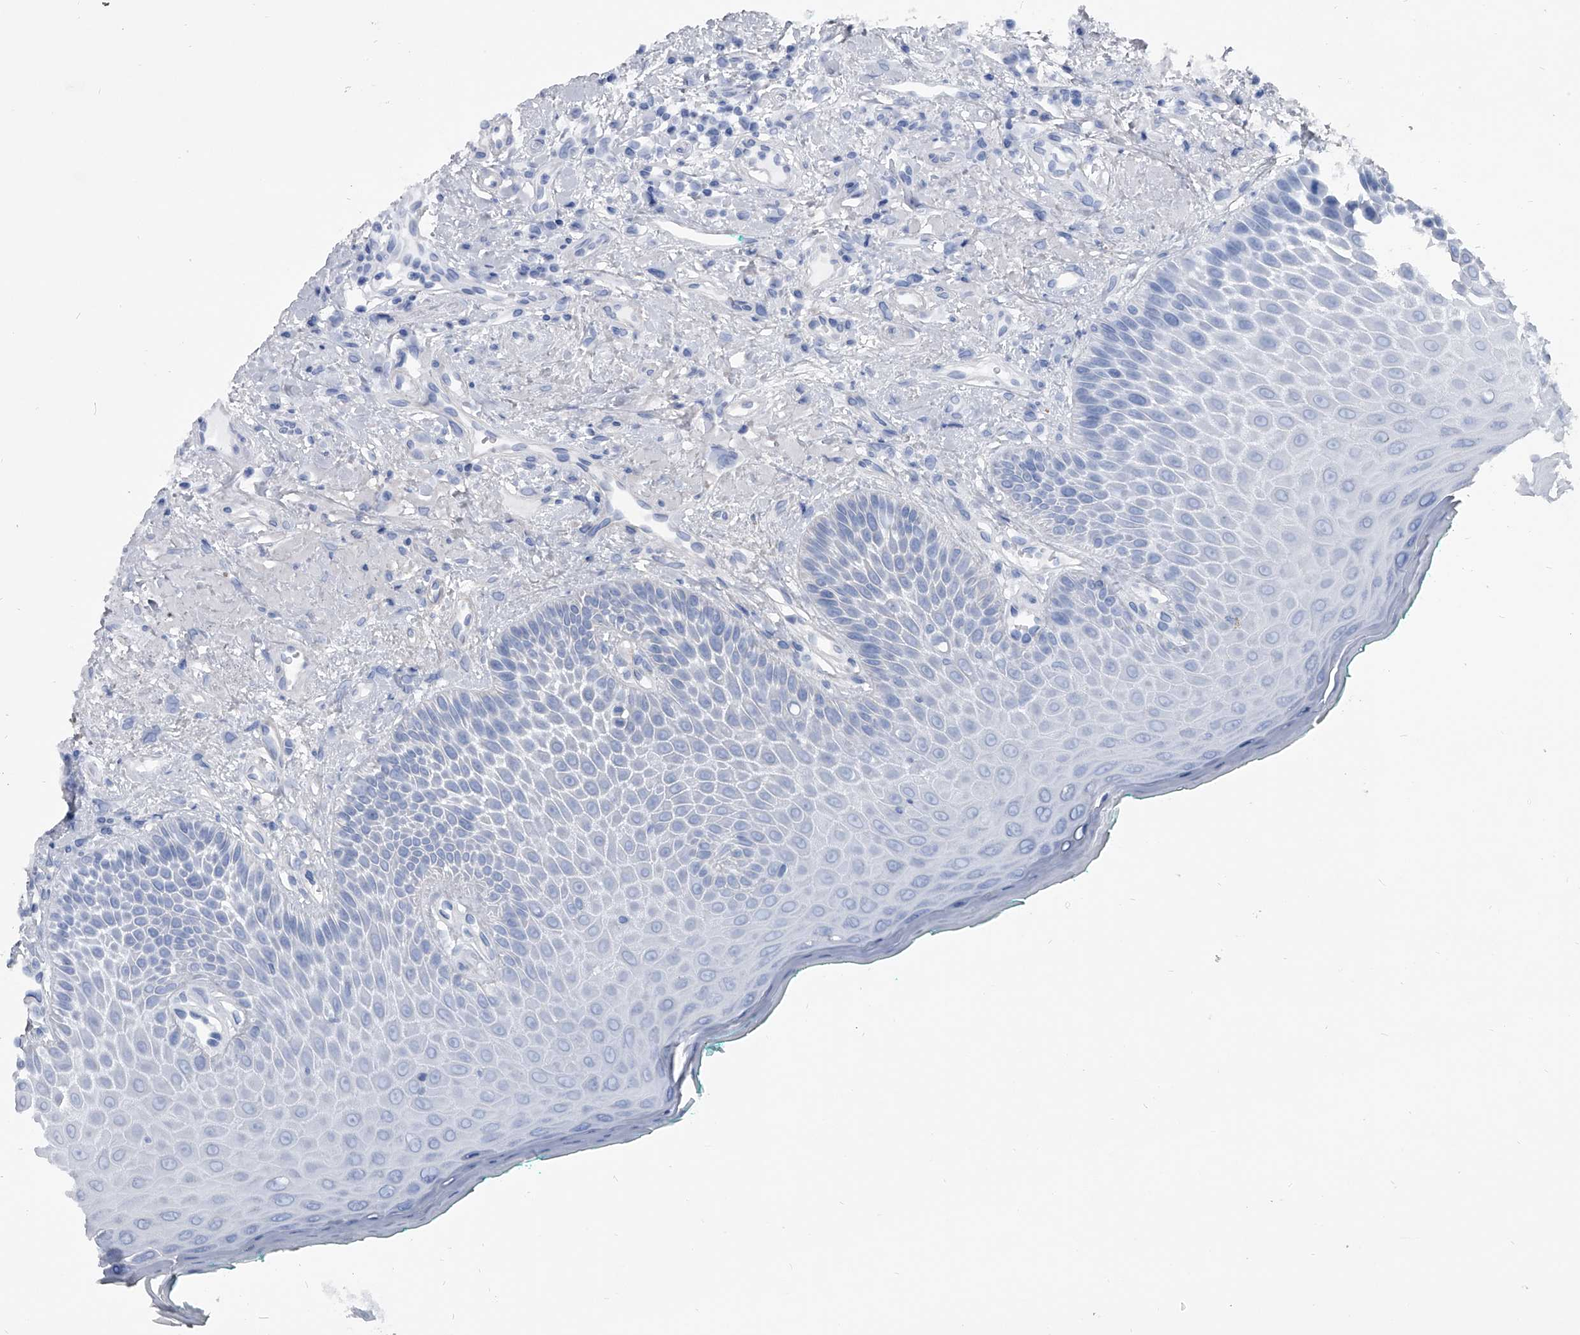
{"staining": {"intensity": "negative", "quantity": "none", "location": "none"}, "tissue": "oral mucosa", "cell_type": "Squamous epithelial cells", "image_type": "normal", "snomed": [{"axis": "morphology", "description": "Normal tissue, NOS"}, {"axis": "topography", "description": "Oral tissue"}], "caption": "This is a image of immunohistochemistry (IHC) staining of unremarkable oral mucosa, which shows no positivity in squamous epithelial cells.", "gene": "NRP1", "patient": {"sex": "female", "age": 70}}